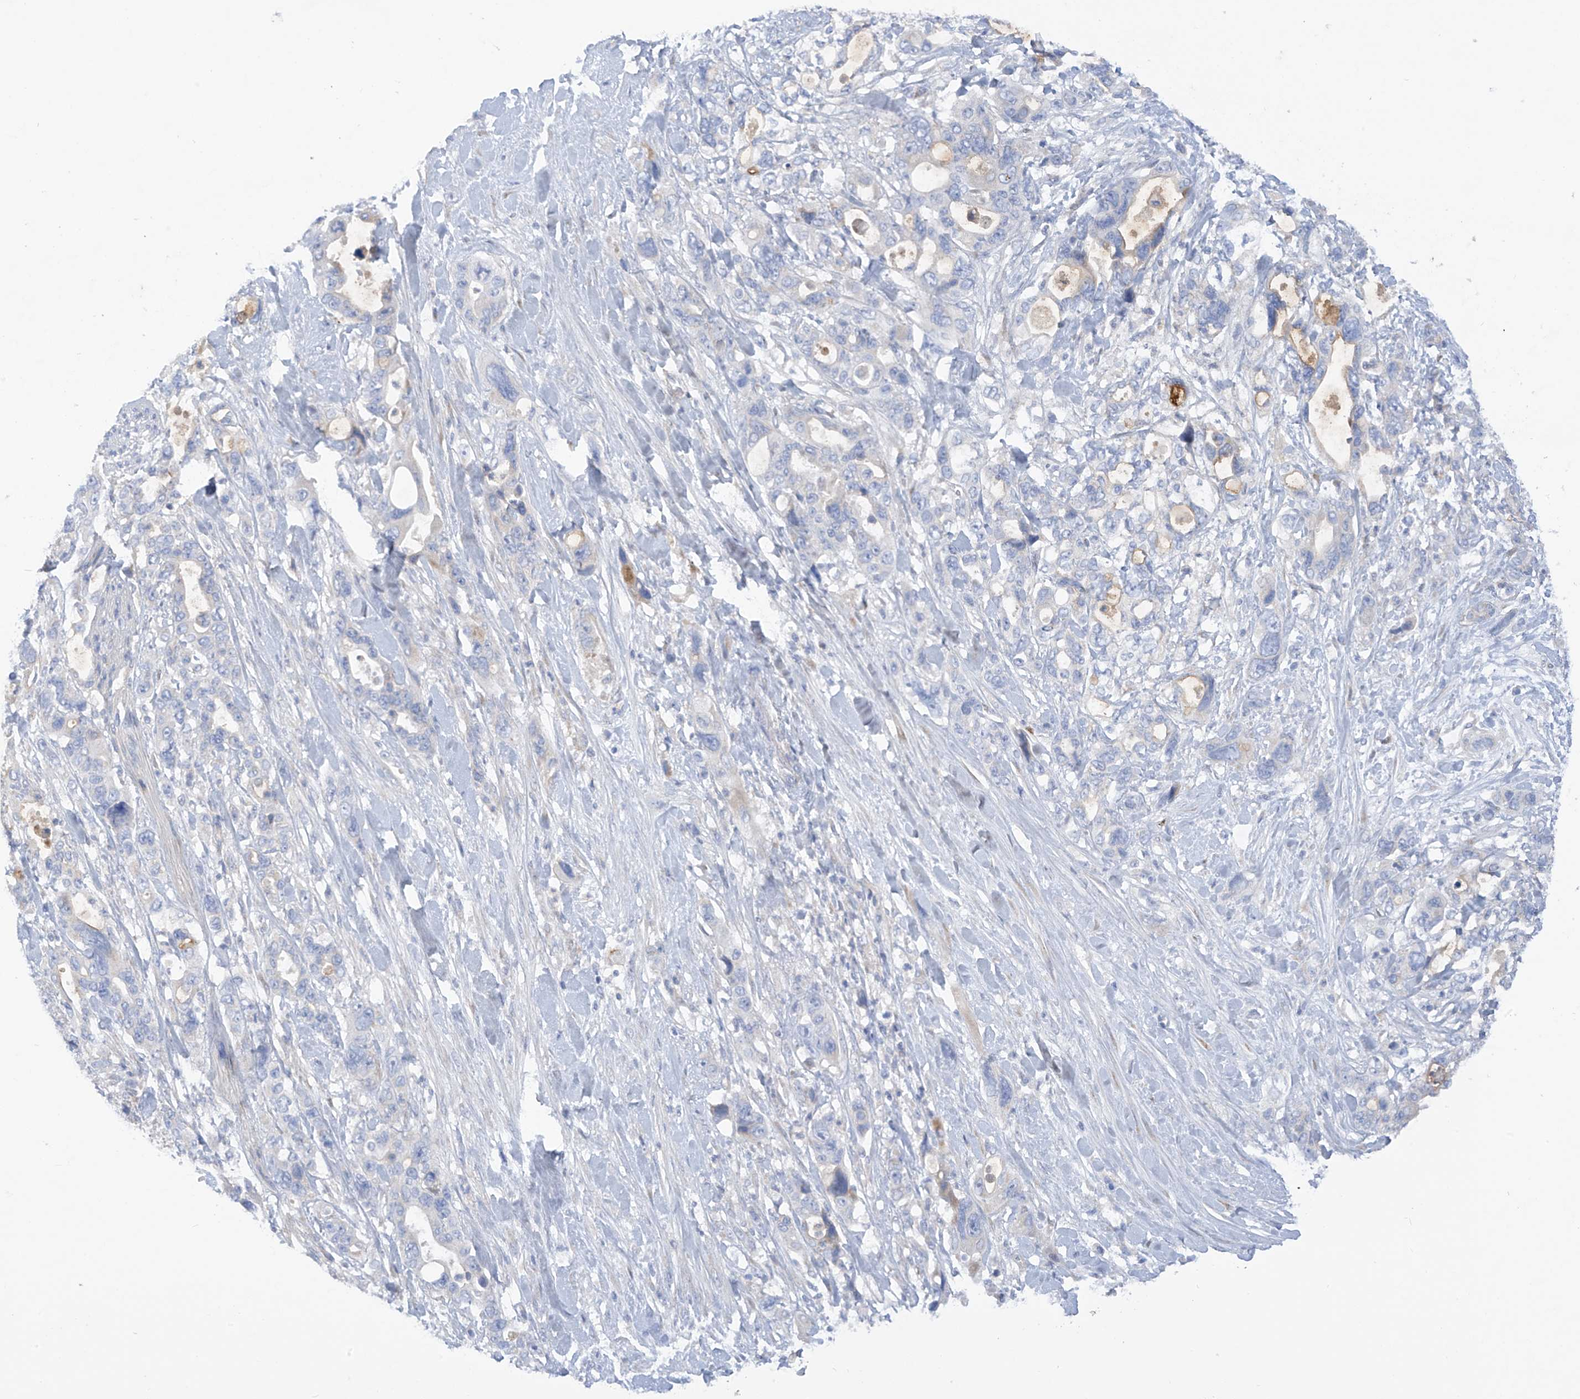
{"staining": {"intensity": "negative", "quantity": "none", "location": "none"}, "tissue": "pancreatic cancer", "cell_type": "Tumor cells", "image_type": "cancer", "snomed": [{"axis": "morphology", "description": "Adenocarcinoma, NOS"}, {"axis": "topography", "description": "Pancreas"}], "caption": "An immunohistochemistry (IHC) histopathology image of pancreatic cancer is shown. There is no staining in tumor cells of pancreatic cancer. (DAB (3,3'-diaminobenzidine) immunohistochemistry (IHC) with hematoxylin counter stain).", "gene": "TRMT2B", "patient": {"sex": "male", "age": 46}}